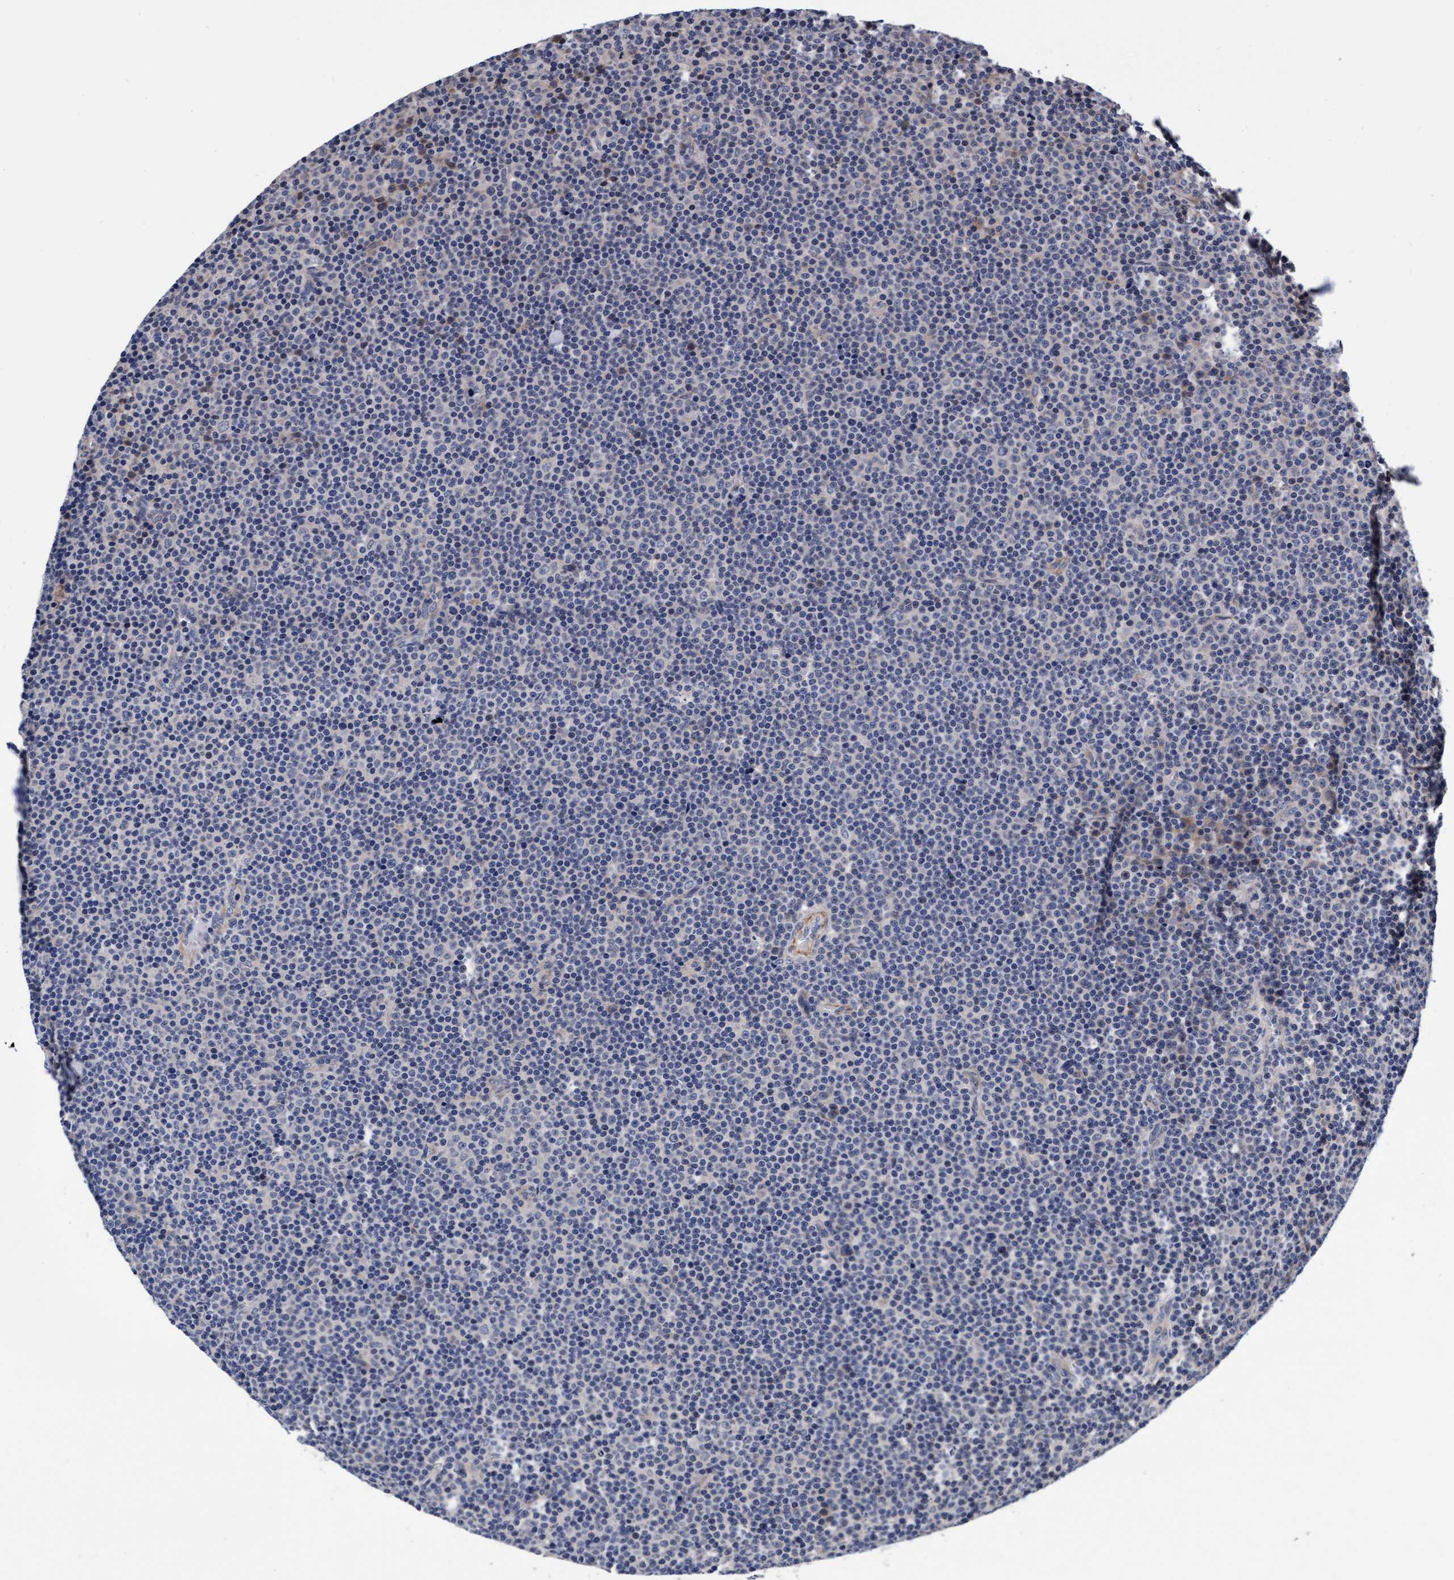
{"staining": {"intensity": "negative", "quantity": "none", "location": "none"}, "tissue": "lymphoma", "cell_type": "Tumor cells", "image_type": "cancer", "snomed": [{"axis": "morphology", "description": "Malignant lymphoma, non-Hodgkin's type, Low grade"}, {"axis": "topography", "description": "Lymph node"}], "caption": "Lymphoma was stained to show a protein in brown. There is no significant expression in tumor cells.", "gene": "EFCAB13", "patient": {"sex": "female", "age": 67}}